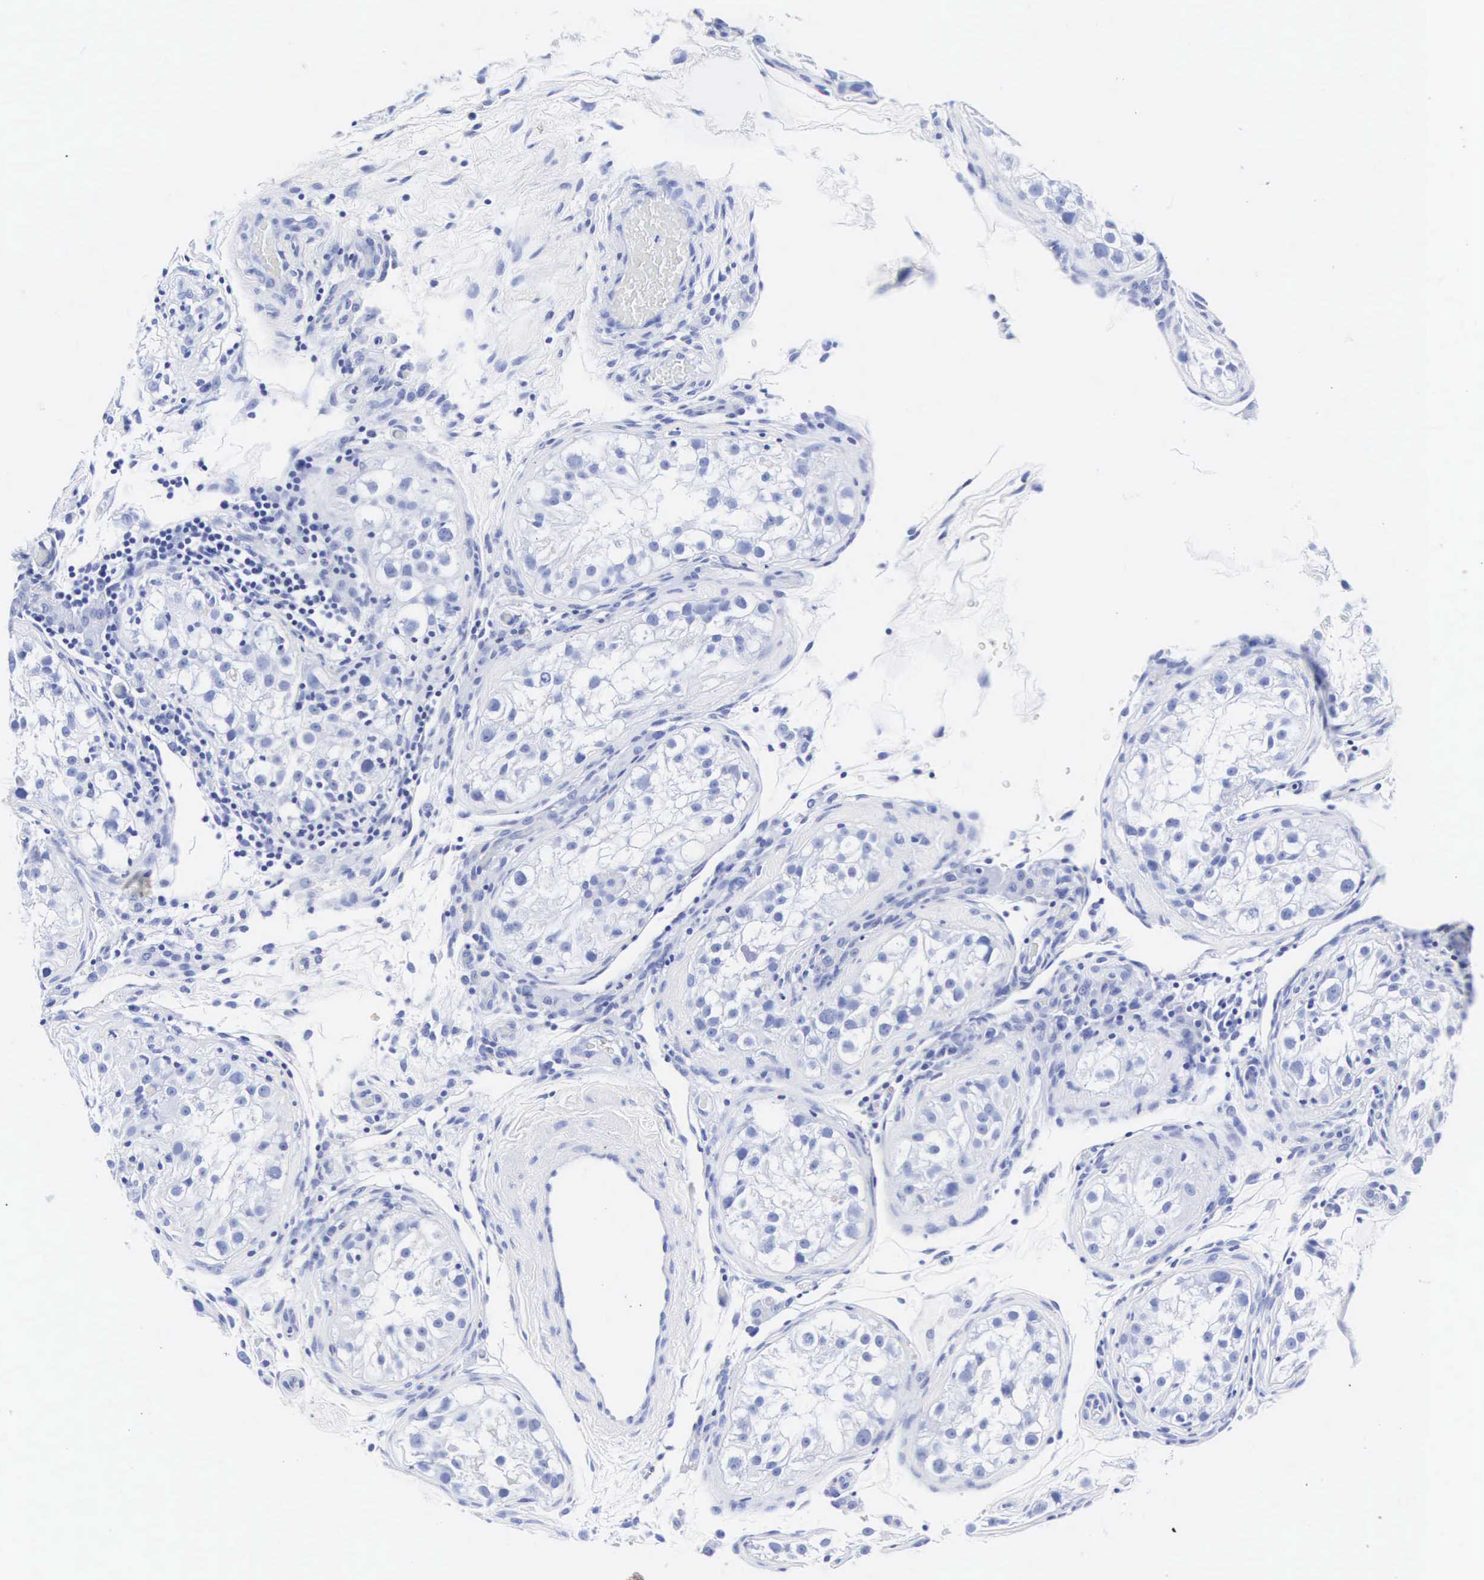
{"staining": {"intensity": "negative", "quantity": "none", "location": "none"}, "tissue": "testis", "cell_type": "Cells in seminiferous ducts", "image_type": "normal", "snomed": [{"axis": "morphology", "description": "Normal tissue, NOS"}, {"axis": "topography", "description": "Testis"}], "caption": "Immunohistochemistry histopathology image of unremarkable testis stained for a protein (brown), which exhibits no expression in cells in seminiferous ducts.", "gene": "INS", "patient": {"sex": "male", "age": 24}}